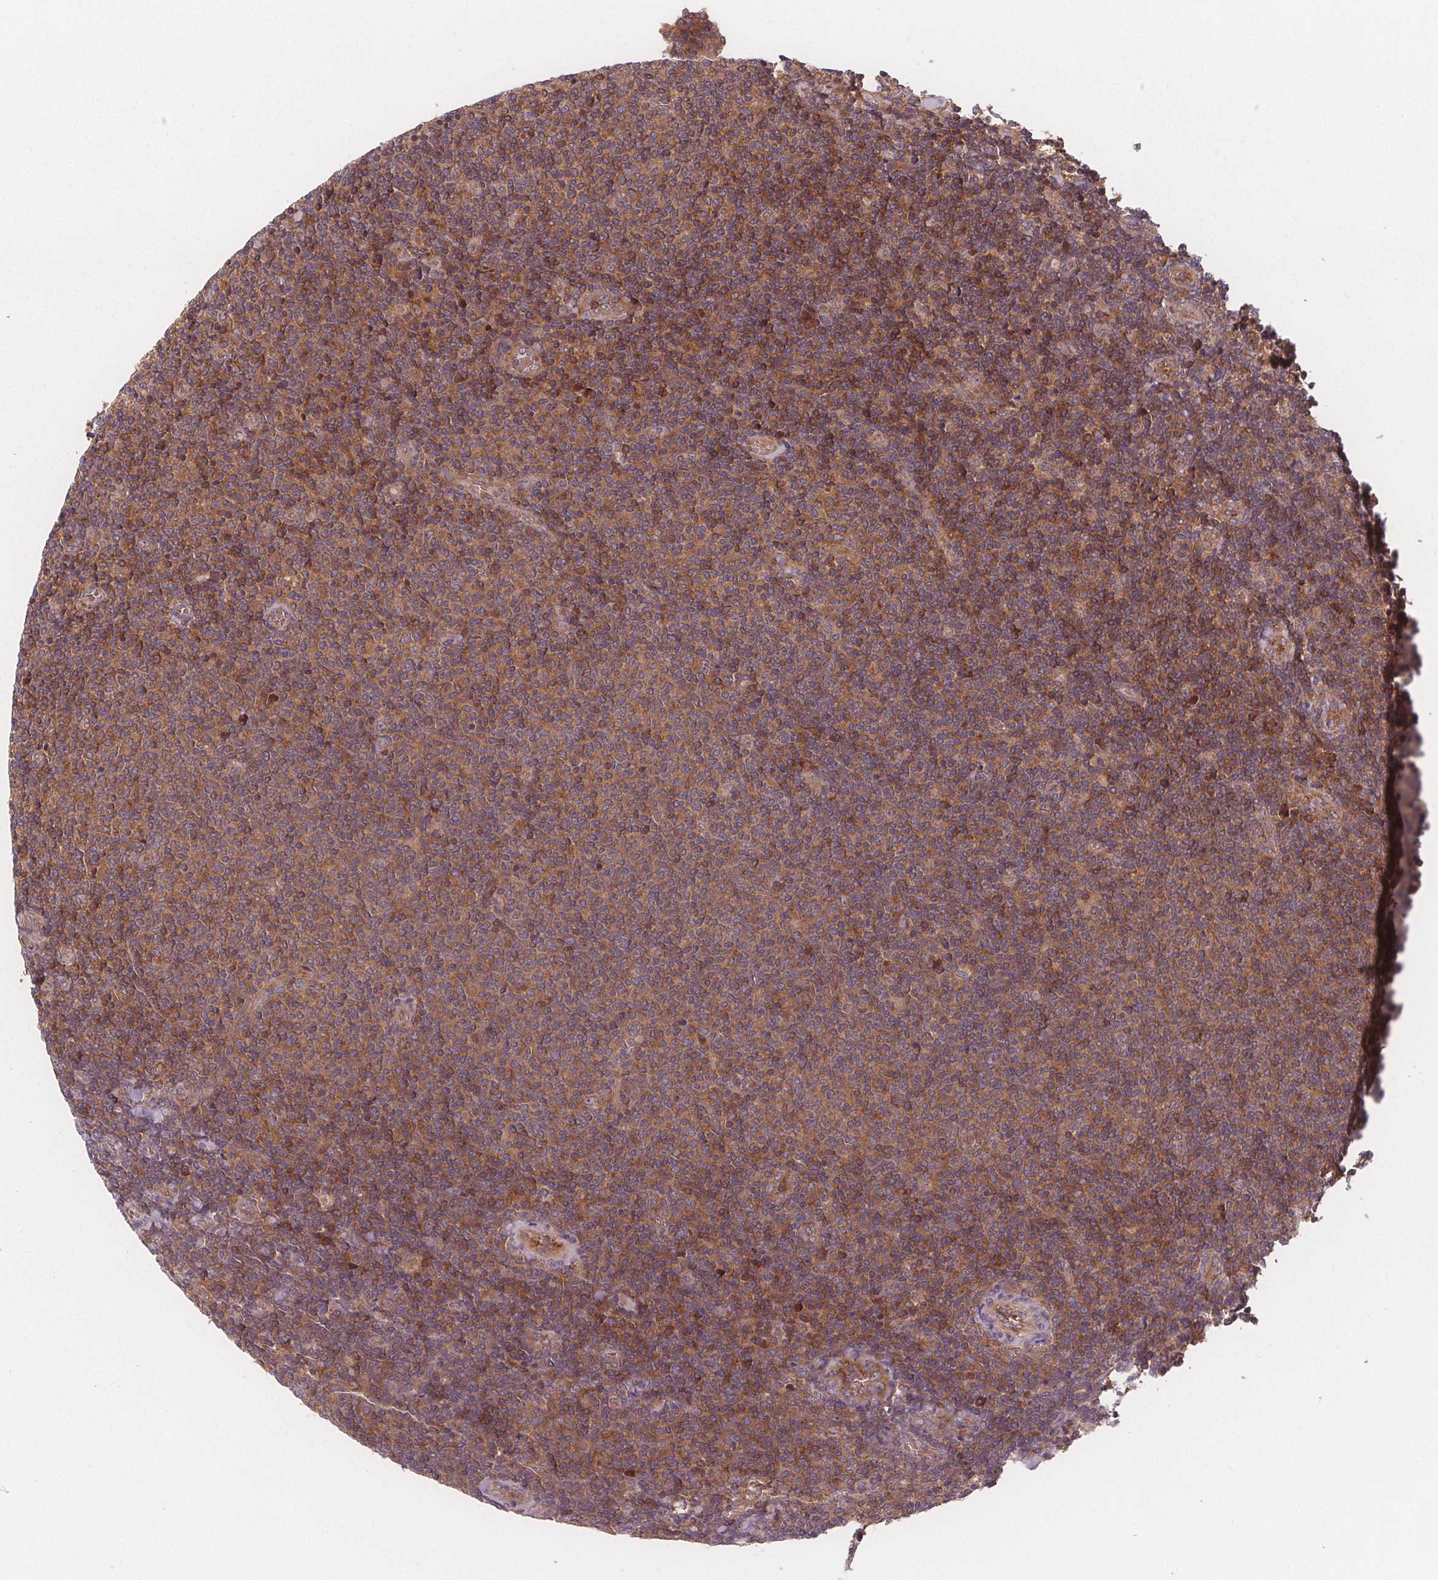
{"staining": {"intensity": "moderate", "quantity": ">75%", "location": "cytoplasmic/membranous"}, "tissue": "lymphoma", "cell_type": "Tumor cells", "image_type": "cancer", "snomed": [{"axis": "morphology", "description": "Malignant lymphoma, non-Hodgkin's type, Low grade"}, {"axis": "topography", "description": "Lymph node"}], "caption": "The photomicrograph reveals immunohistochemical staining of malignant lymphoma, non-Hodgkin's type (low-grade). There is moderate cytoplasmic/membranous positivity is seen in about >75% of tumor cells. The staining was performed using DAB to visualize the protein expression in brown, while the nuclei were stained in blue with hematoxylin (Magnification: 20x).", "gene": "EIF3D", "patient": {"sex": "male", "age": 52}}